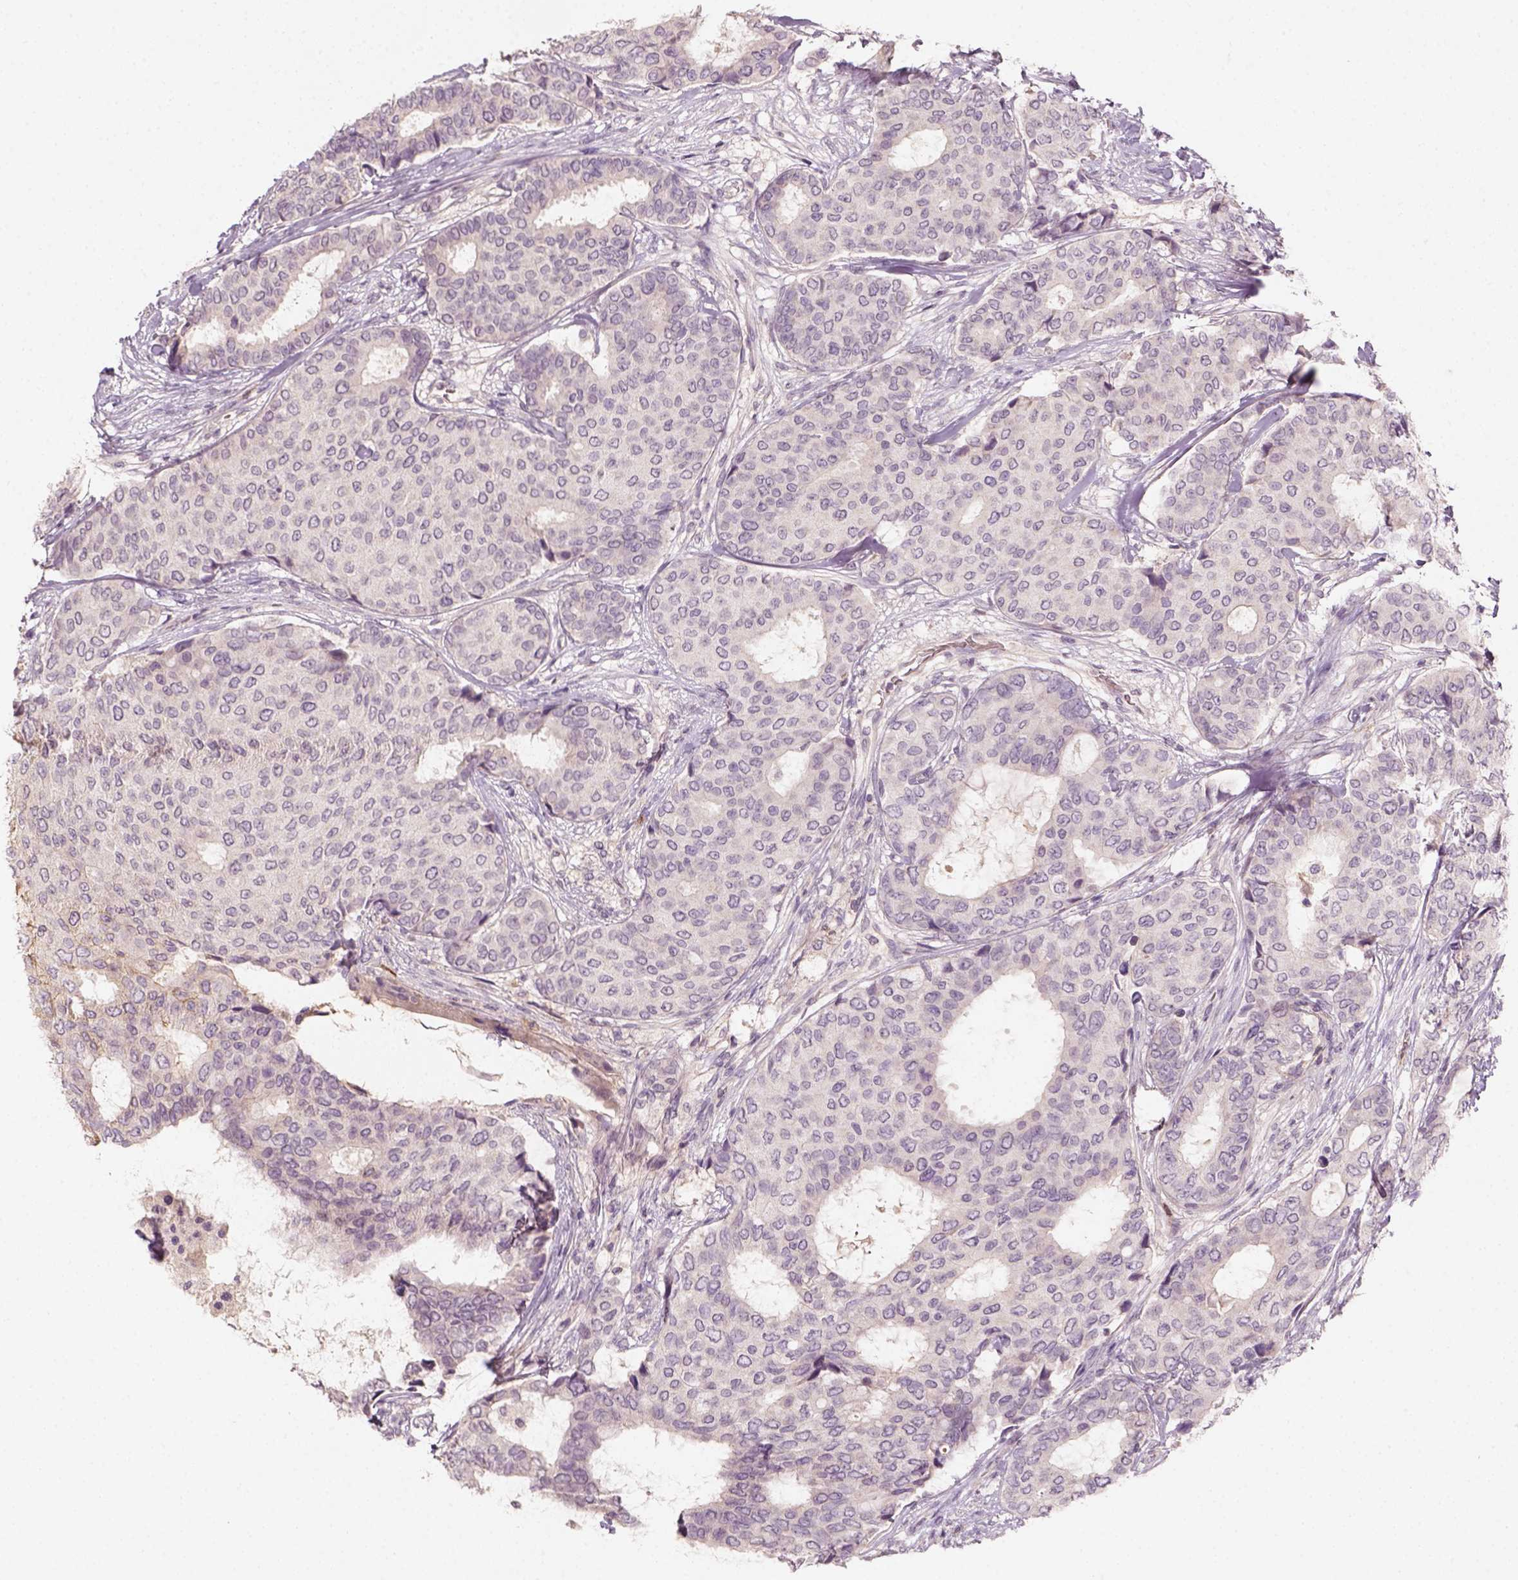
{"staining": {"intensity": "weak", "quantity": "<25%", "location": "cytoplasmic/membranous"}, "tissue": "breast cancer", "cell_type": "Tumor cells", "image_type": "cancer", "snomed": [{"axis": "morphology", "description": "Duct carcinoma"}, {"axis": "topography", "description": "Breast"}], "caption": "An image of breast cancer (infiltrating ductal carcinoma) stained for a protein reveals no brown staining in tumor cells.", "gene": "AQP9", "patient": {"sex": "female", "age": 75}}